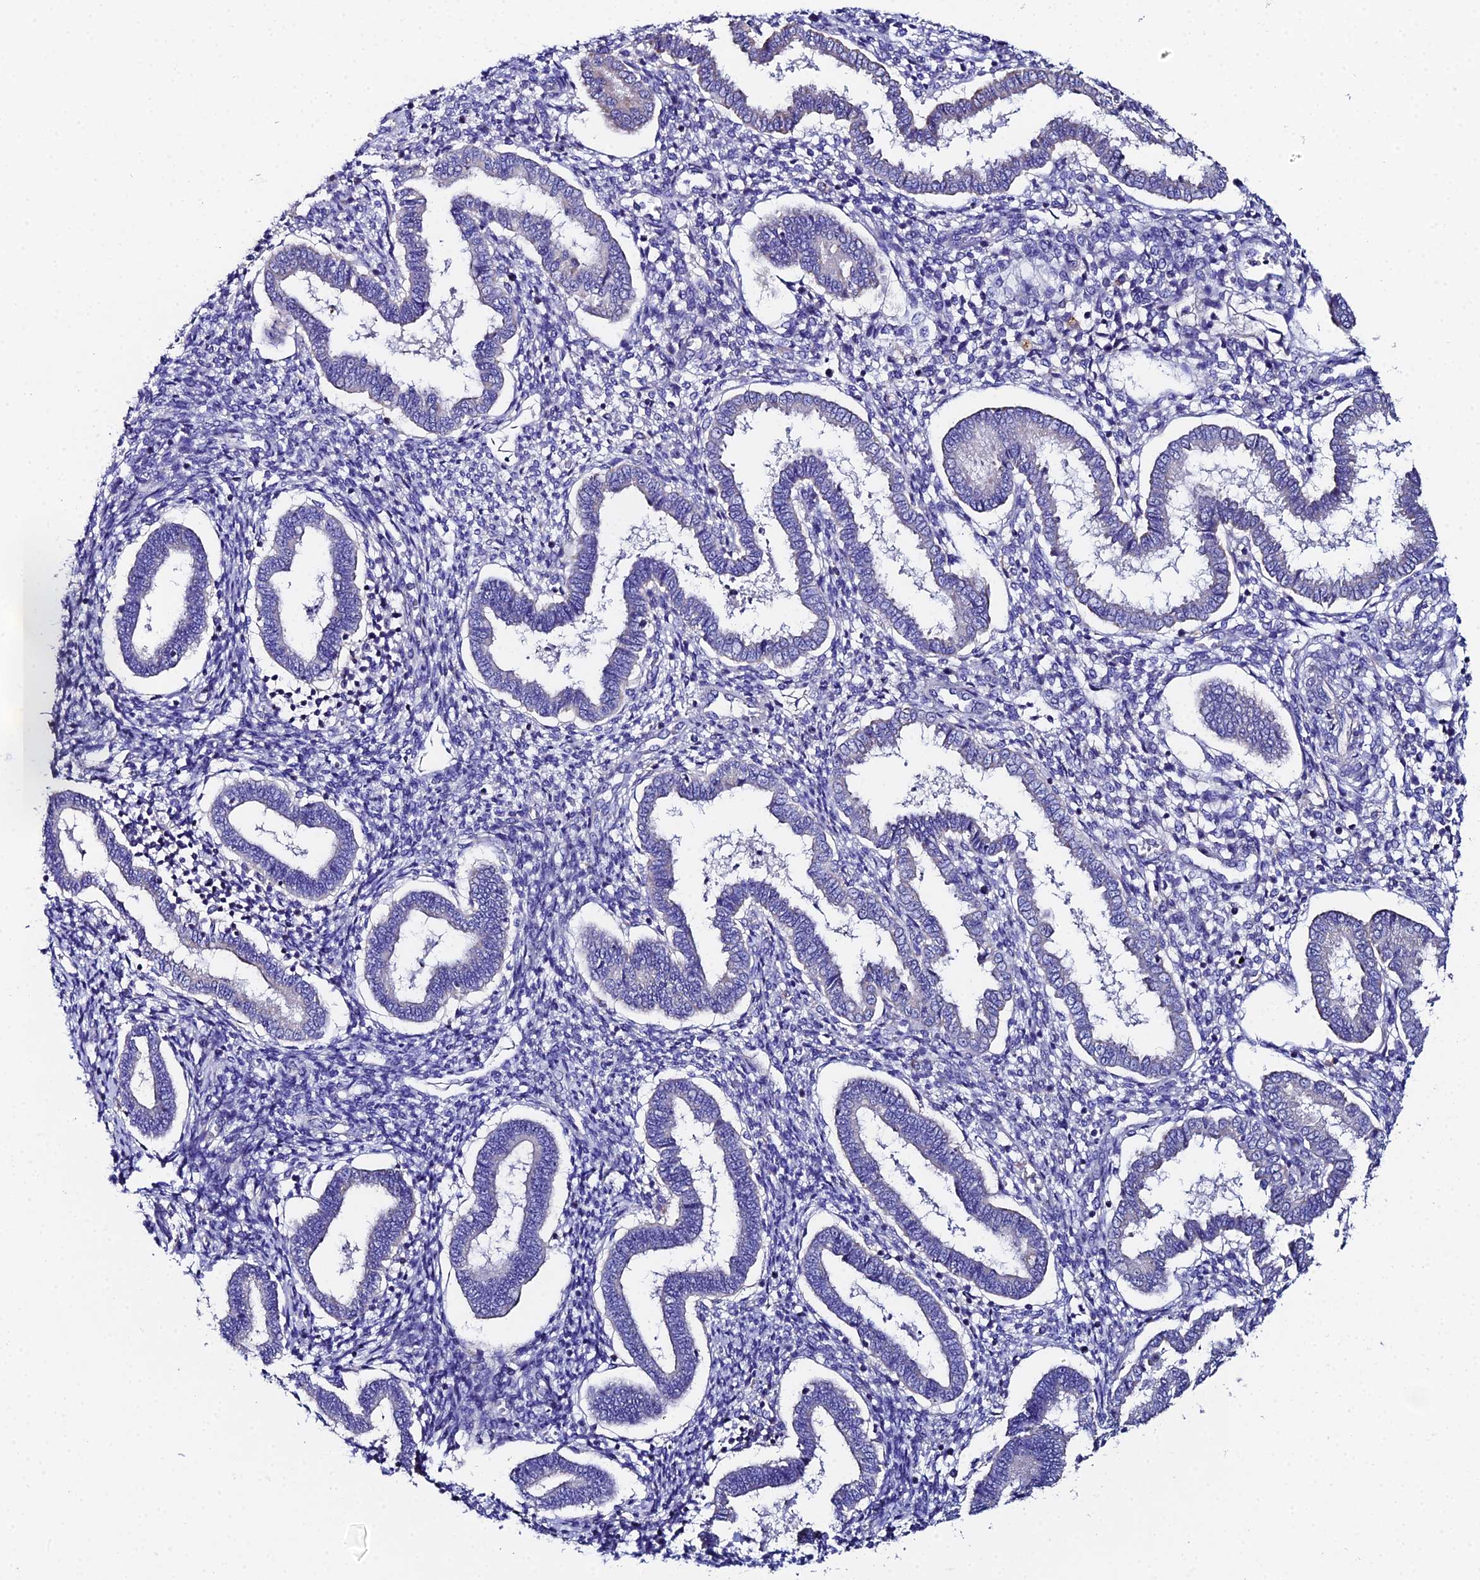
{"staining": {"intensity": "negative", "quantity": "none", "location": "none"}, "tissue": "endometrium", "cell_type": "Cells in endometrial stroma", "image_type": "normal", "snomed": [{"axis": "morphology", "description": "Normal tissue, NOS"}, {"axis": "topography", "description": "Endometrium"}], "caption": "This is a photomicrograph of IHC staining of unremarkable endometrium, which shows no expression in cells in endometrial stroma.", "gene": "UBE2L3", "patient": {"sex": "female", "age": 24}}